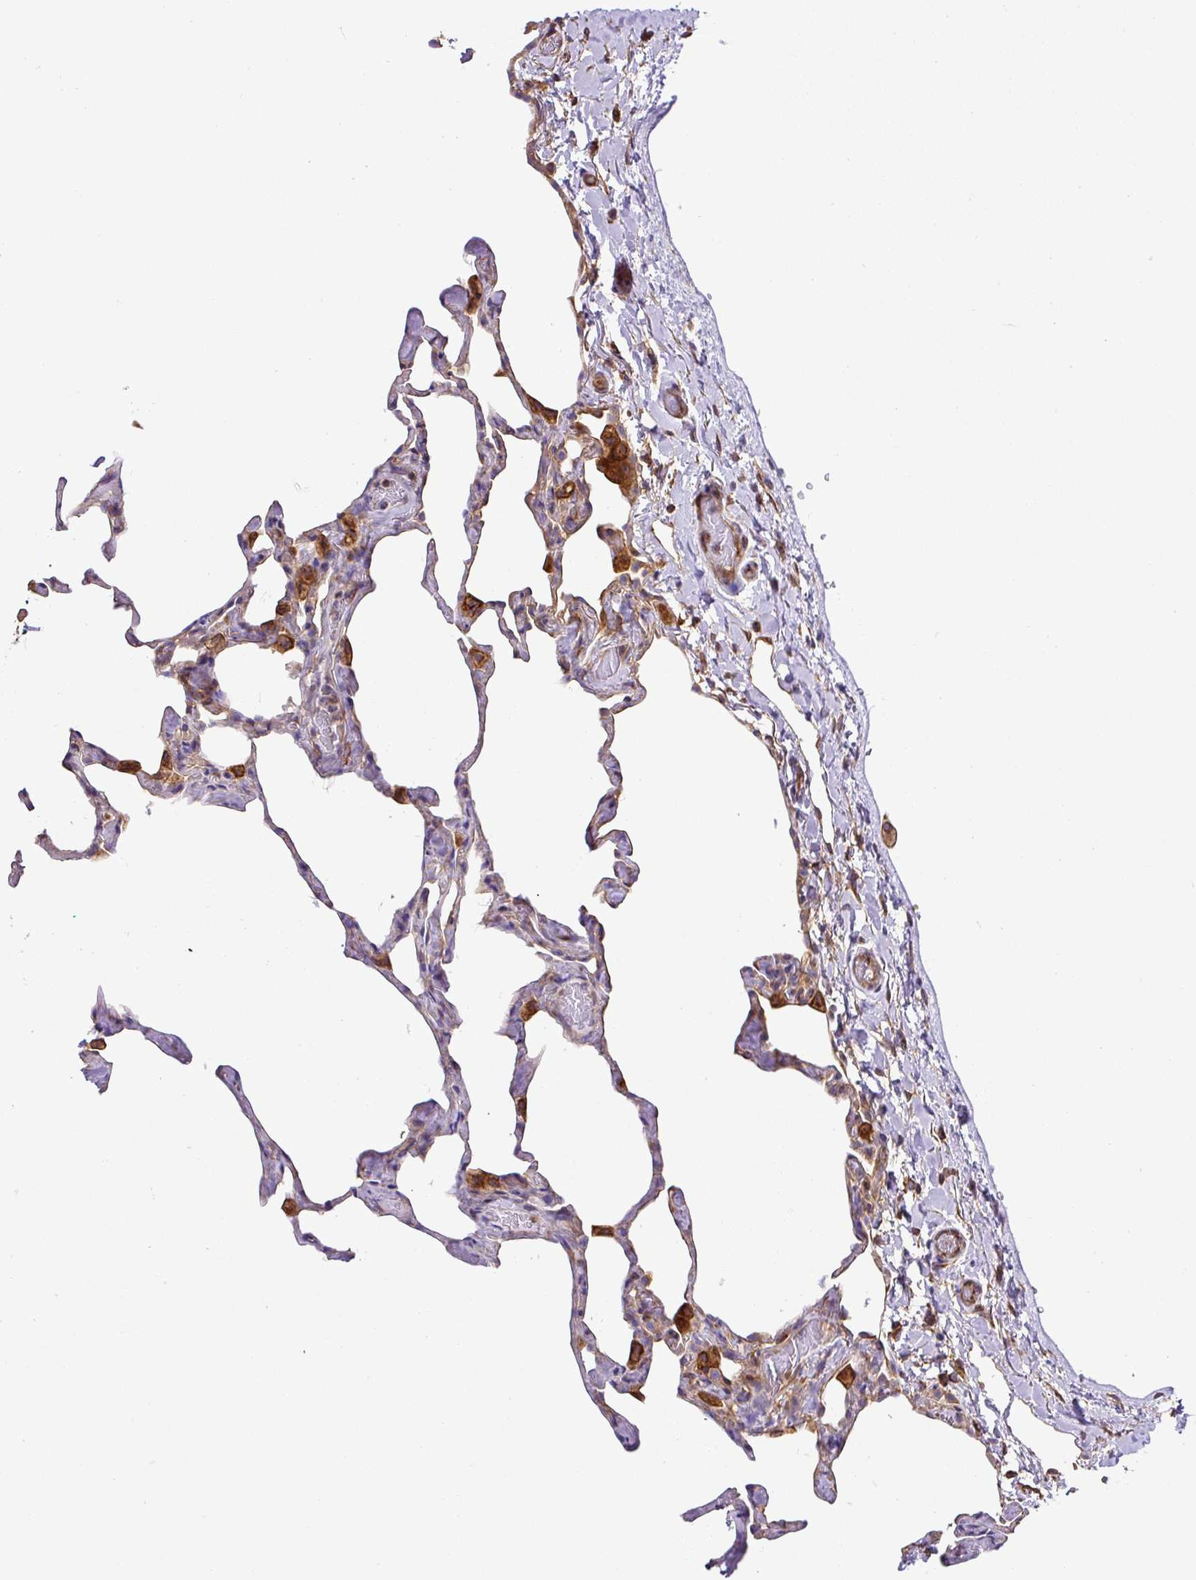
{"staining": {"intensity": "weak", "quantity": "<25%", "location": "cytoplasmic/membranous"}, "tissue": "lung", "cell_type": "Alveolar cells", "image_type": "normal", "snomed": [{"axis": "morphology", "description": "Normal tissue, NOS"}, {"axis": "topography", "description": "Lung"}], "caption": "This is an IHC histopathology image of normal human lung. There is no expression in alveolar cells.", "gene": "DCTN1", "patient": {"sex": "male", "age": 65}}